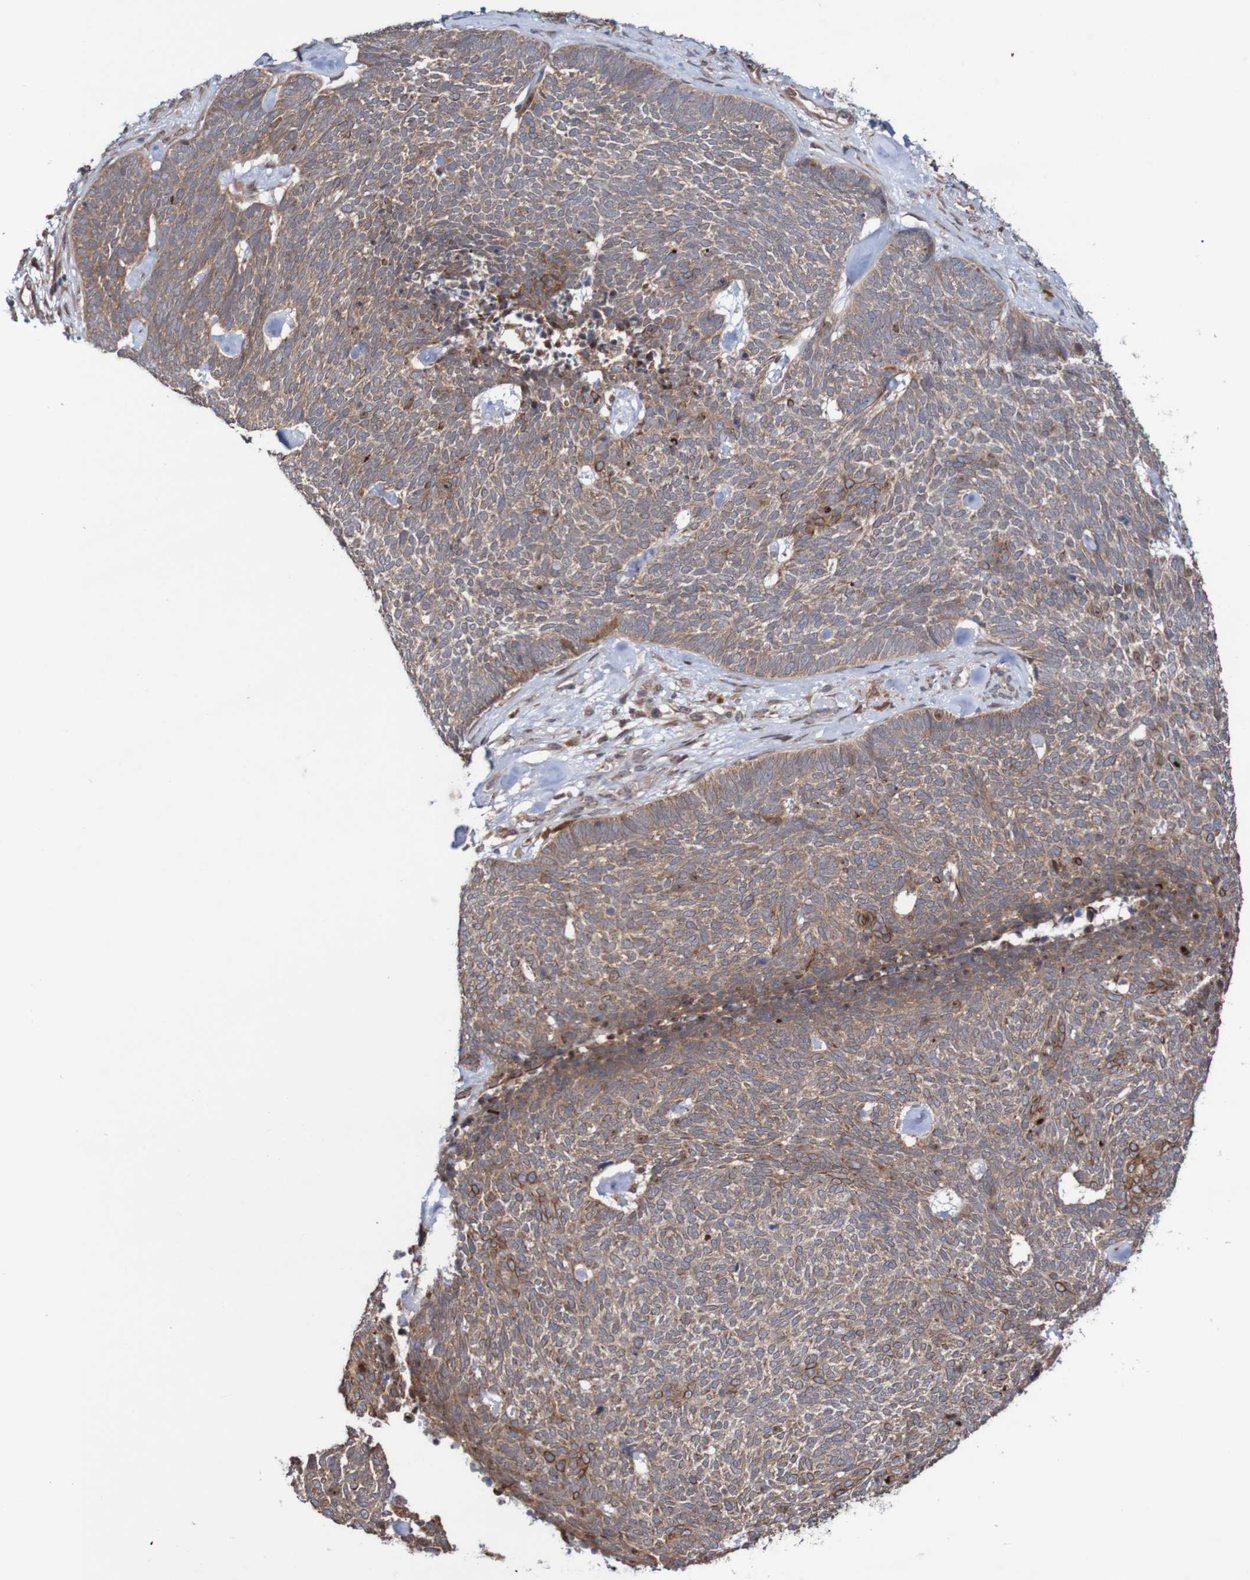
{"staining": {"intensity": "moderate", "quantity": ">75%", "location": "cytoplasmic/membranous"}, "tissue": "skin cancer", "cell_type": "Tumor cells", "image_type": "cancer", "snomed": [{"axis": "morphology", "description": "Basal cell carcinoma"}, {"axis": "topography", "description": "Skin"}], "caption": "Basal cell carcinoma (skin) stained with a protein marker shows moderate staining in tumor cells.", "gene": "PHPT1", "patient": {"sex": "female", "age": 84}}